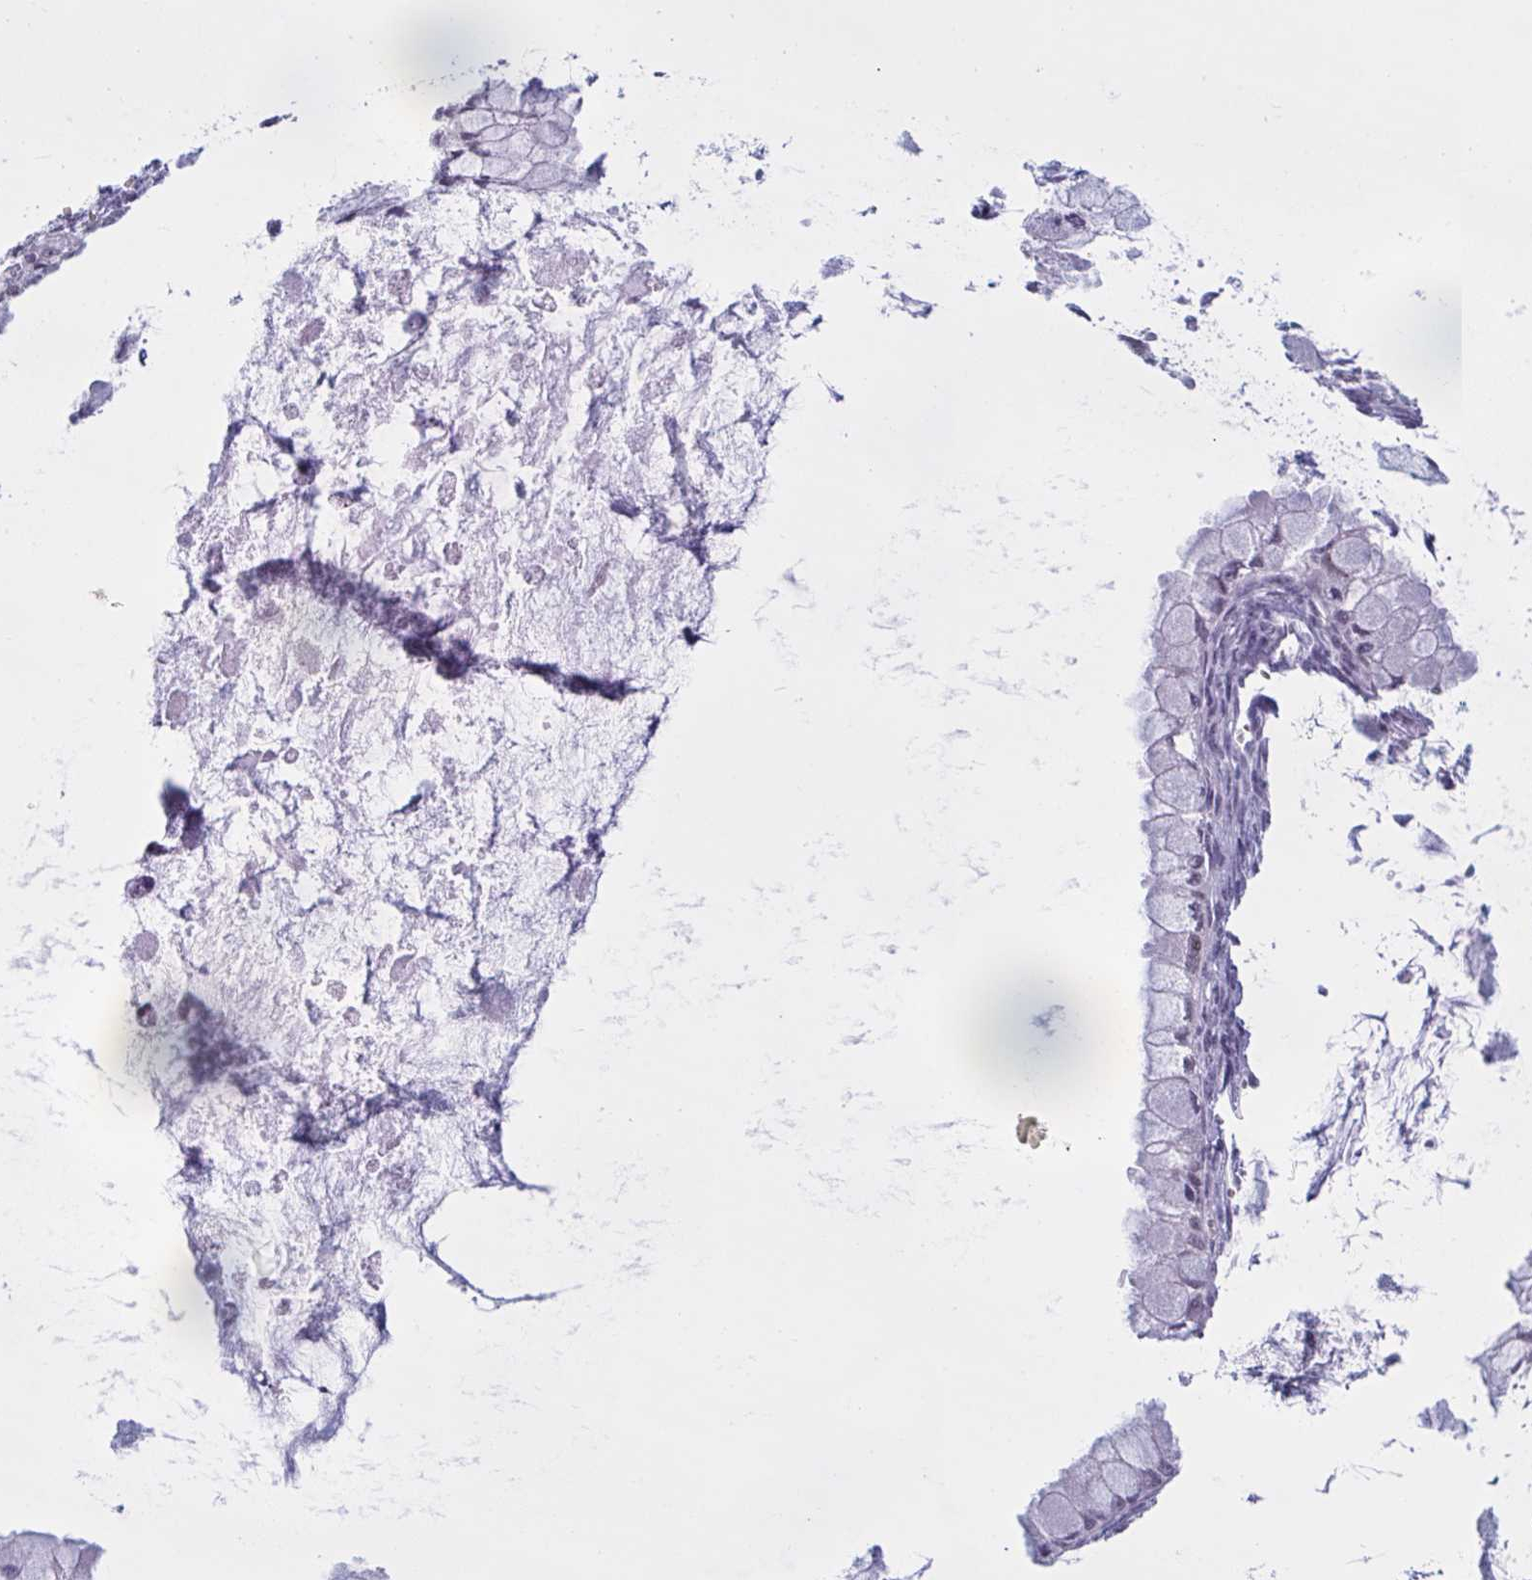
{"staining": {"intensity": "negative", "quantity": "none", "location": "none"}, "tissue": "ovarian cancer", "cell_type": "Tumor cells", "image_type": "cancer", "snomed": [{"axis": "morphology", "description": "Cystadenocarcinoma, mucinous, NOS"}, {"axis": "topography", "description": "Ovary"}], "caption": "Immunohistochemical staining of ovarian cancer demonstrates no significant staining in tumor cells.", "gene": "TGM6", "patient": {"sex": "female", "age": 34}}